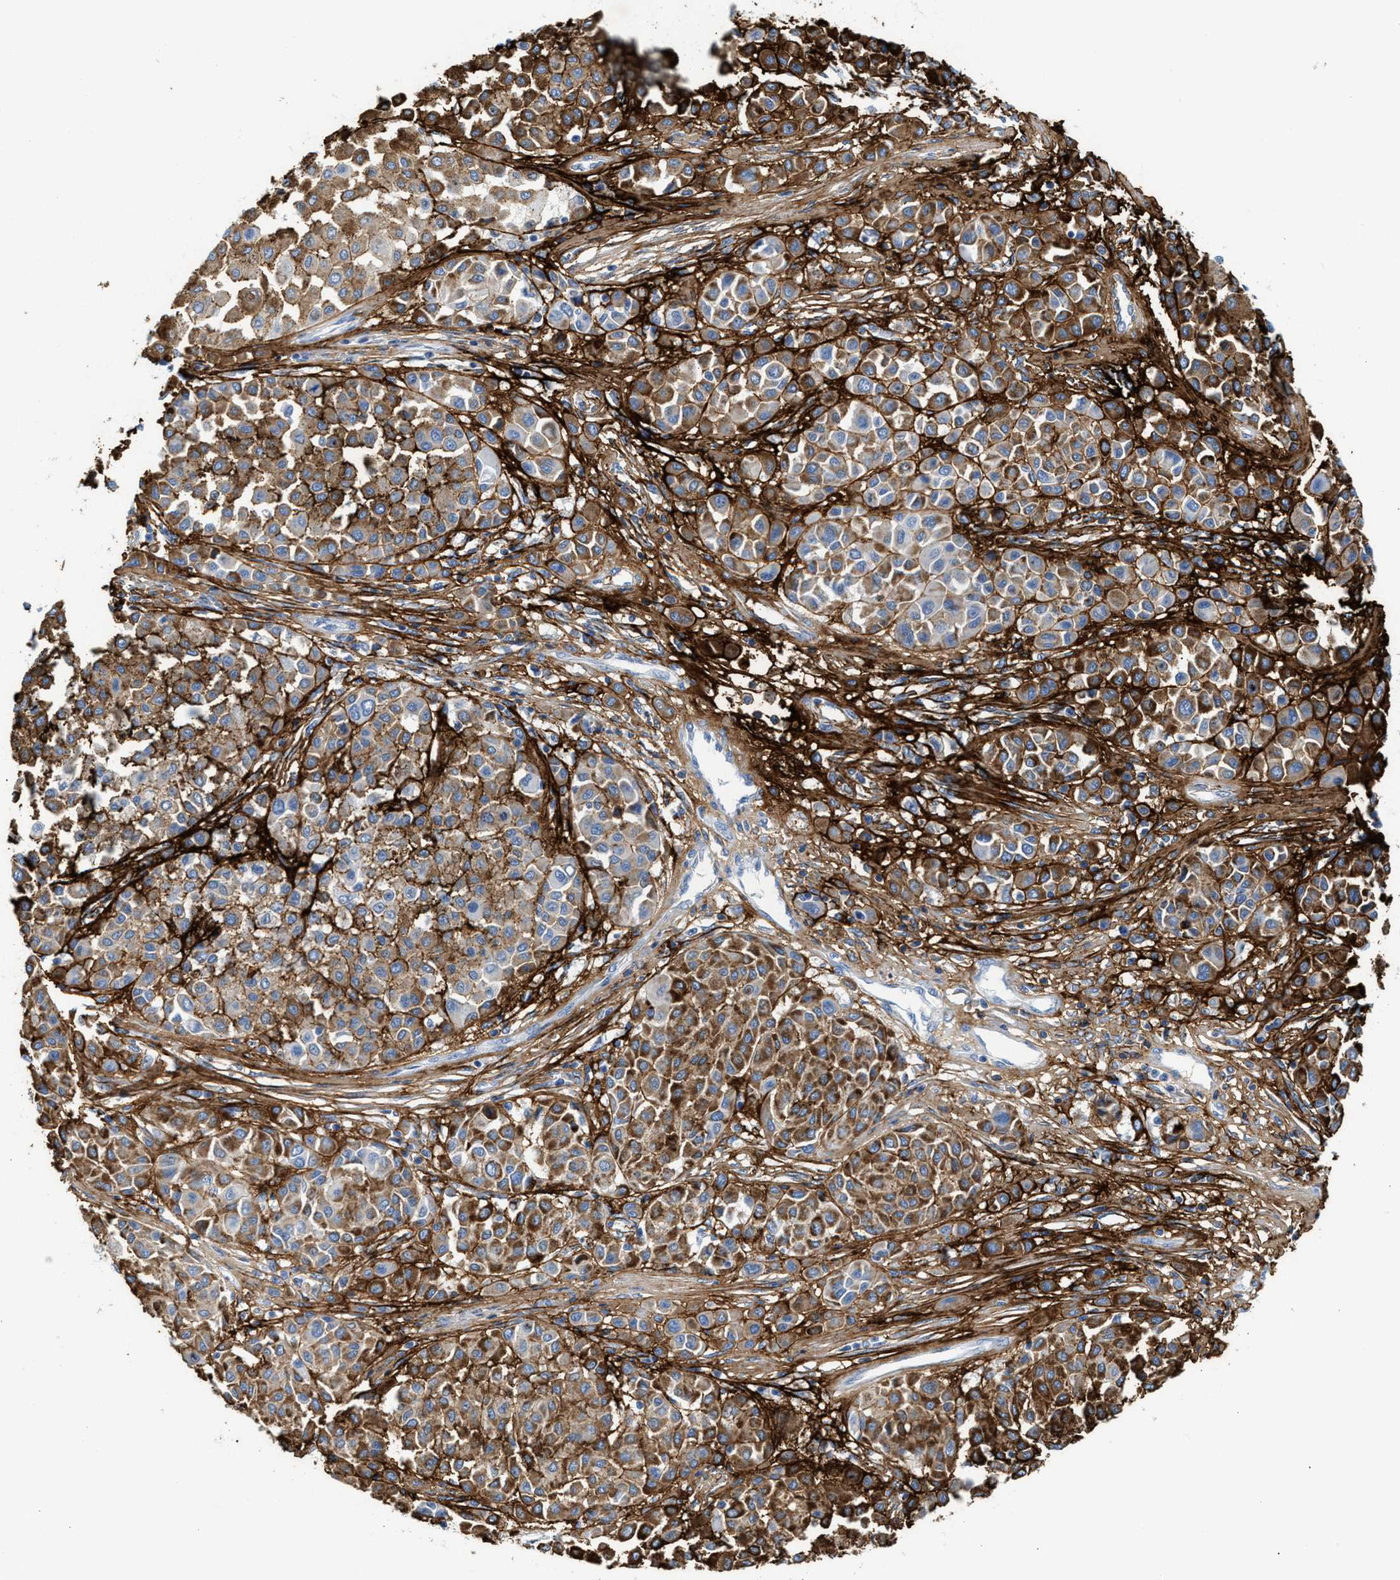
{"staining": {"intensity": "weak", "quantity": ">75%", "location": "cytoplasmic/membranous"}, "tissue": "melanoma", "cell_type": "Tumor cells", "image_type": "cancer", "snomed": [{"axis": "morphology", "description": "Malignant melanoma, Metastatic site"}, {"axis": "topography", "description": "Soft tissue"}], "caption": "Immunohistochemistry (IHC) staining of melanoma, which shows low levels of weak cytoplasmic/membranous expression in about >75% of tumor cells indicating weak cytoplasmic/membranous protein staining. The staining was performed using DAB (brown) for protein detection and nuclei were counterstained in hematoxylin (blue).", "gene": "TNR", "patient": {"sex": "male", "age": 41}}